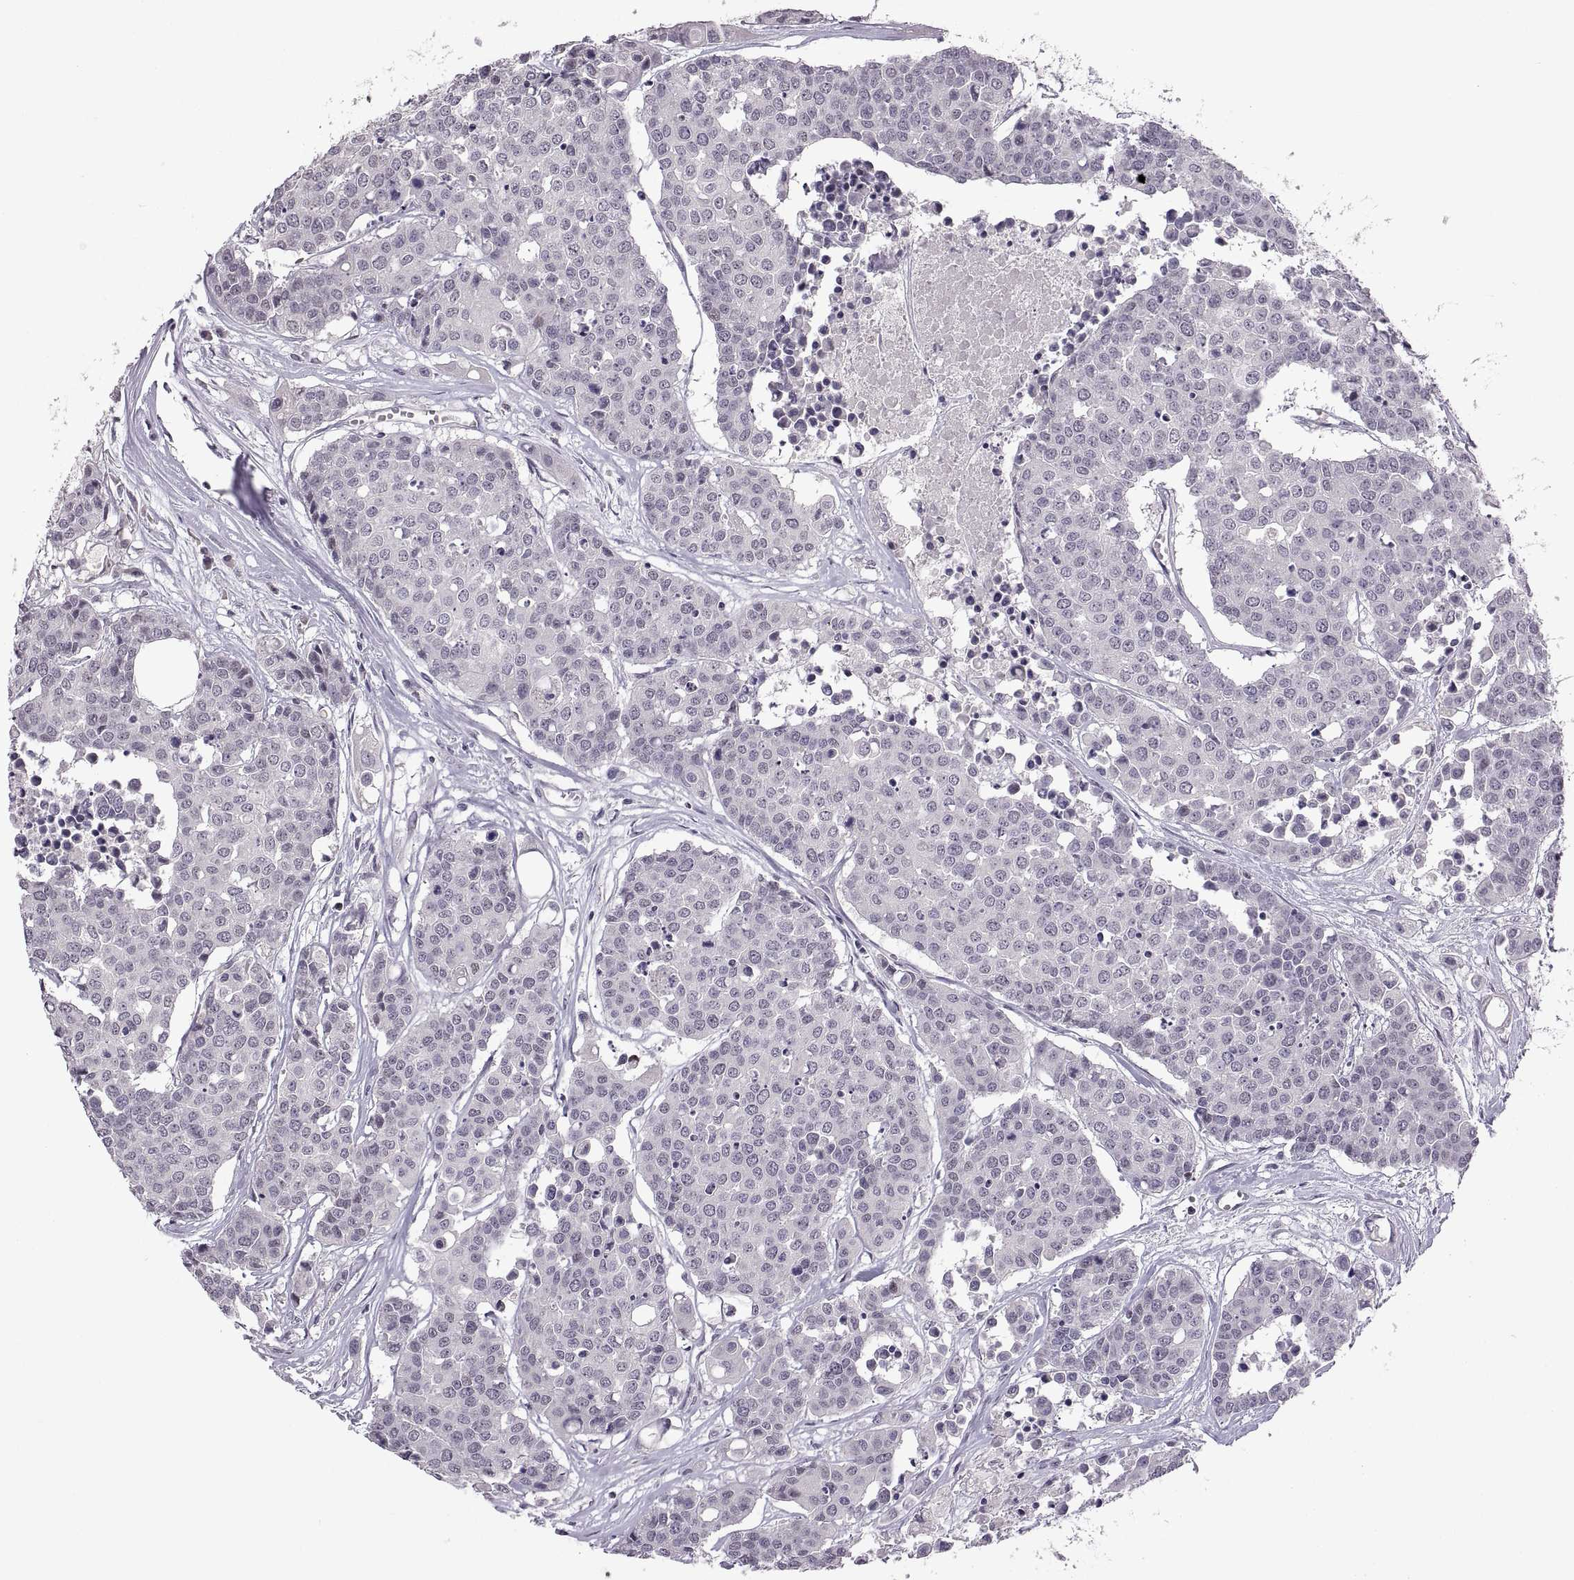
{"staining": {"intensity": "negative", "quantity": "none", "location": "none"}, "tissue": "carcinoid", "cell_type": "Tumor cells", "image_type": "cancer", "snomed": [{"axis": "morphology", "description": "Carcinoid, malignant, NOS"}, {"axis": "topography", "description": "Colon"}], "caption": "Malignant carcinoid was stained to show a protein in brown. There is no significant positivity in tumor cells.", "gene": "NEK2", "patient": {"sex": "male", "age": 81}}